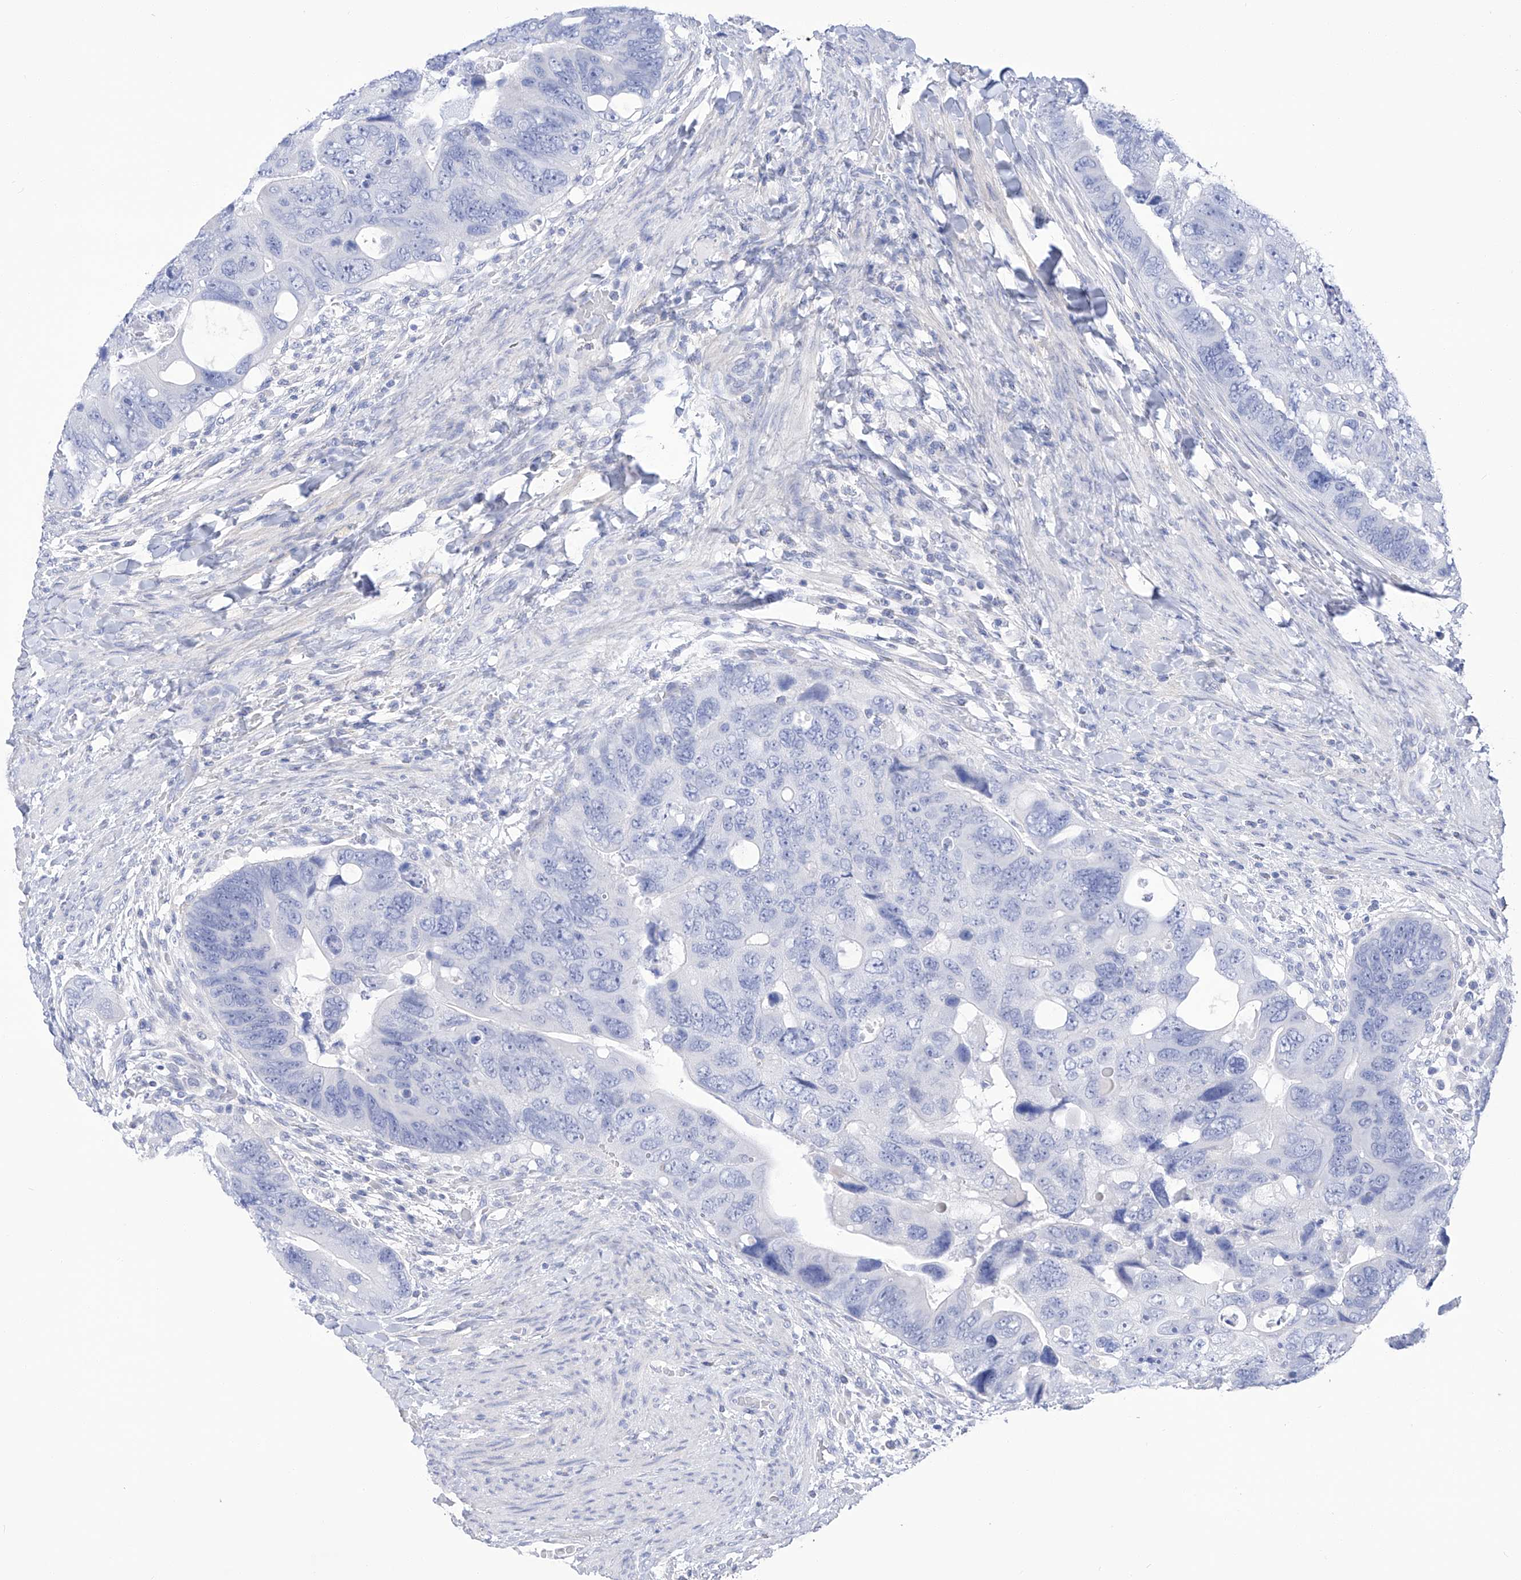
{"staining": {"intensity": "negative", "quantity": "none", "location": "none"}, "tissue": "colorectal cancer", "cell_type": "Tumor cells", "image_type": "cancer", "snomed": [{"axis": "morphology", "description": "Adenocarcinoma, NOS"}, {"axis": "topography", "description": "Rectum"}], "caption": "Immunohistochemistry (IHC) image of neoplastic tissue: human colorectal cancer stained with DAB exhibits no significant protein expression in tumor cells.", "gene": "FLG", "patient": {"sex": "male", "age": 59}}